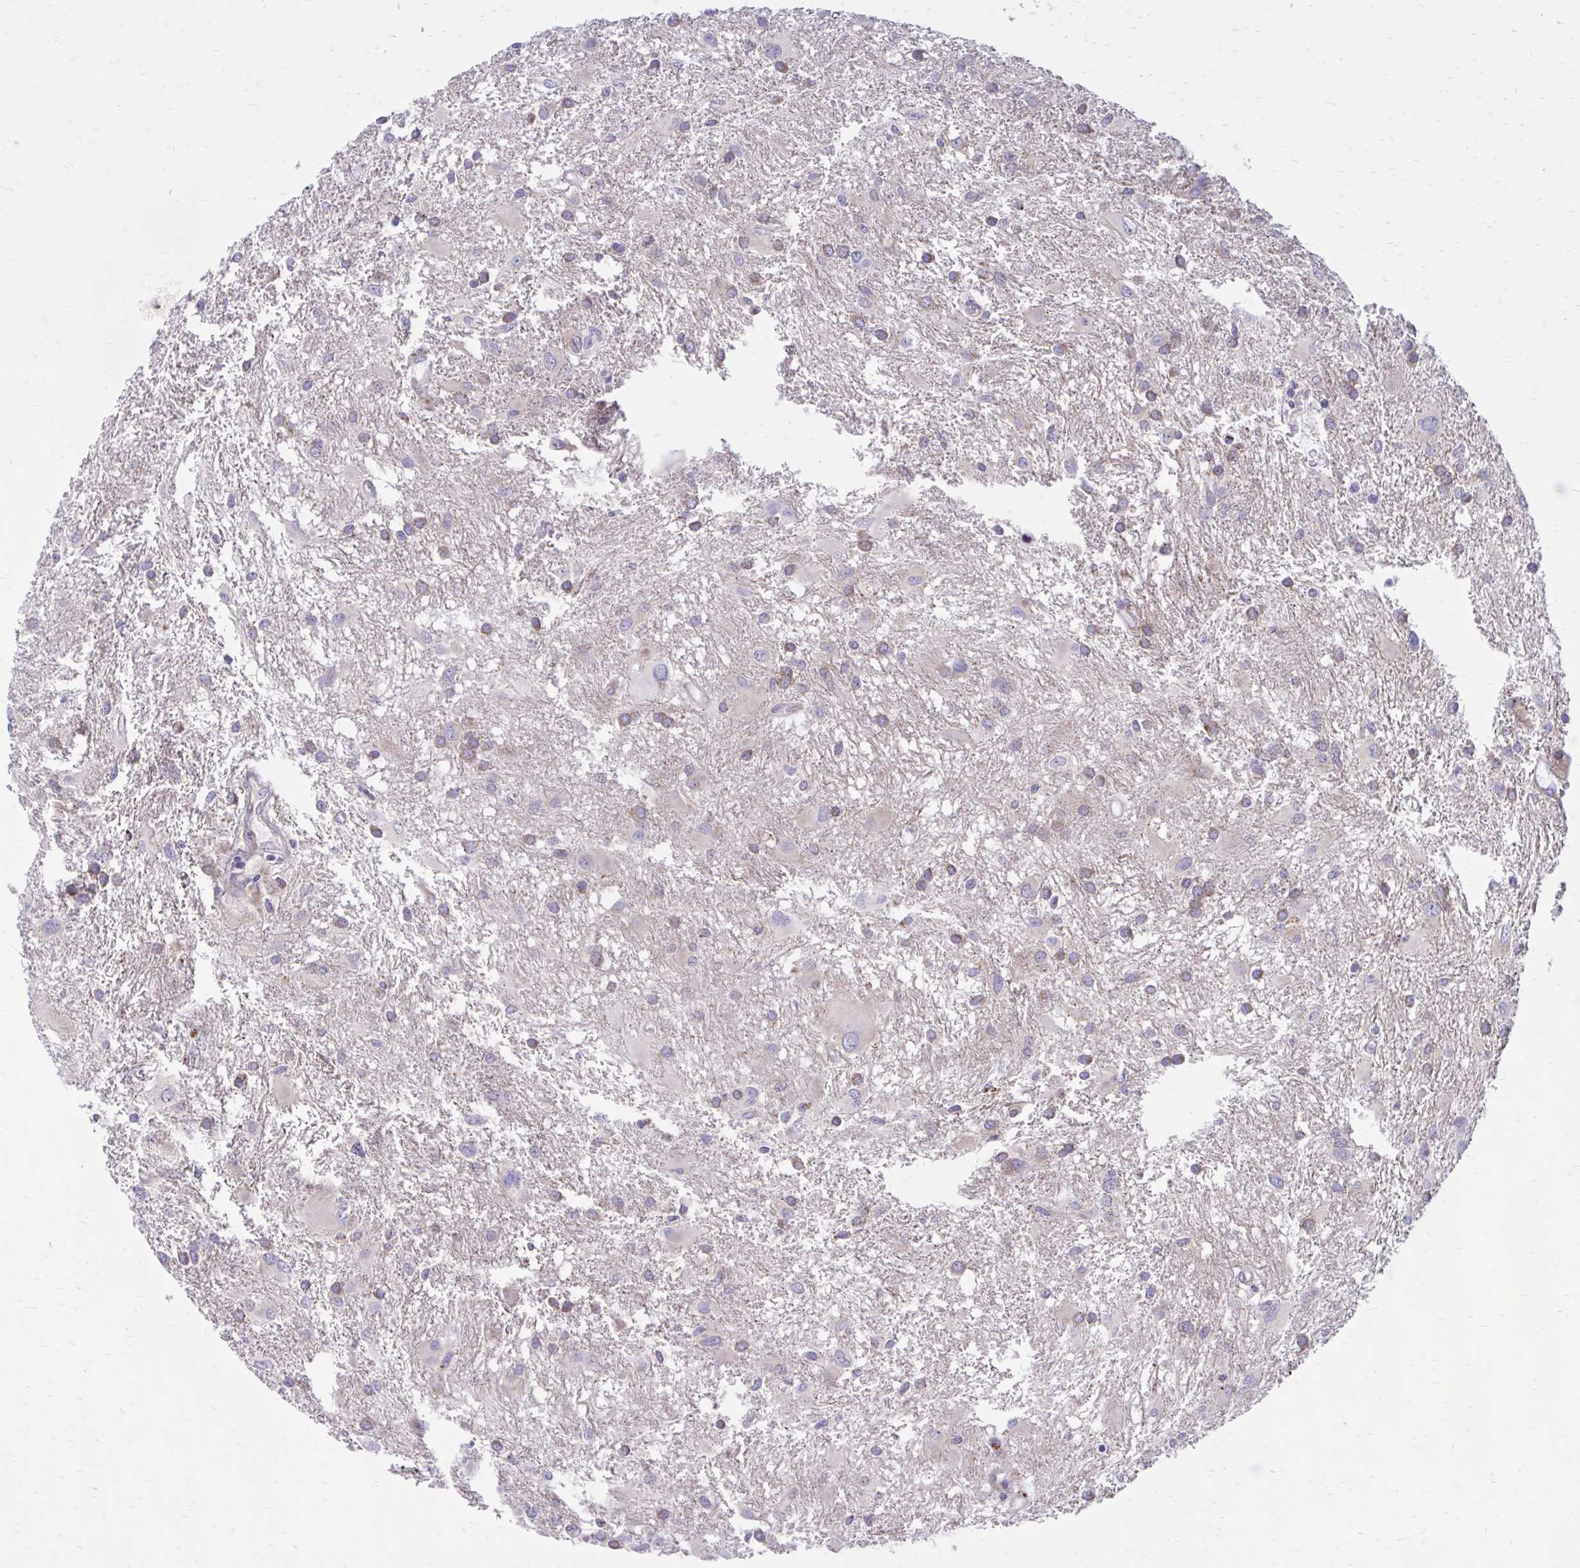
{"staining": {"intensity": "weak", "quantity": "<25%", "location": "cytoplasmic/membranous"}, "tissue": "glioma", "cell_type": "Tumor cells", "image_type": "cancer", "snomed": [{"axis": "morphology", "description": "Glioma, malignant, High grade"}, {"axis": "topography", "description": "Brain"}], "caption": "This is an IHC histopathology image of human glioma. There is no positivity in tumor cells.", "gene": "GIGYF2", "patient": {"sex": "male", "age": 53}}